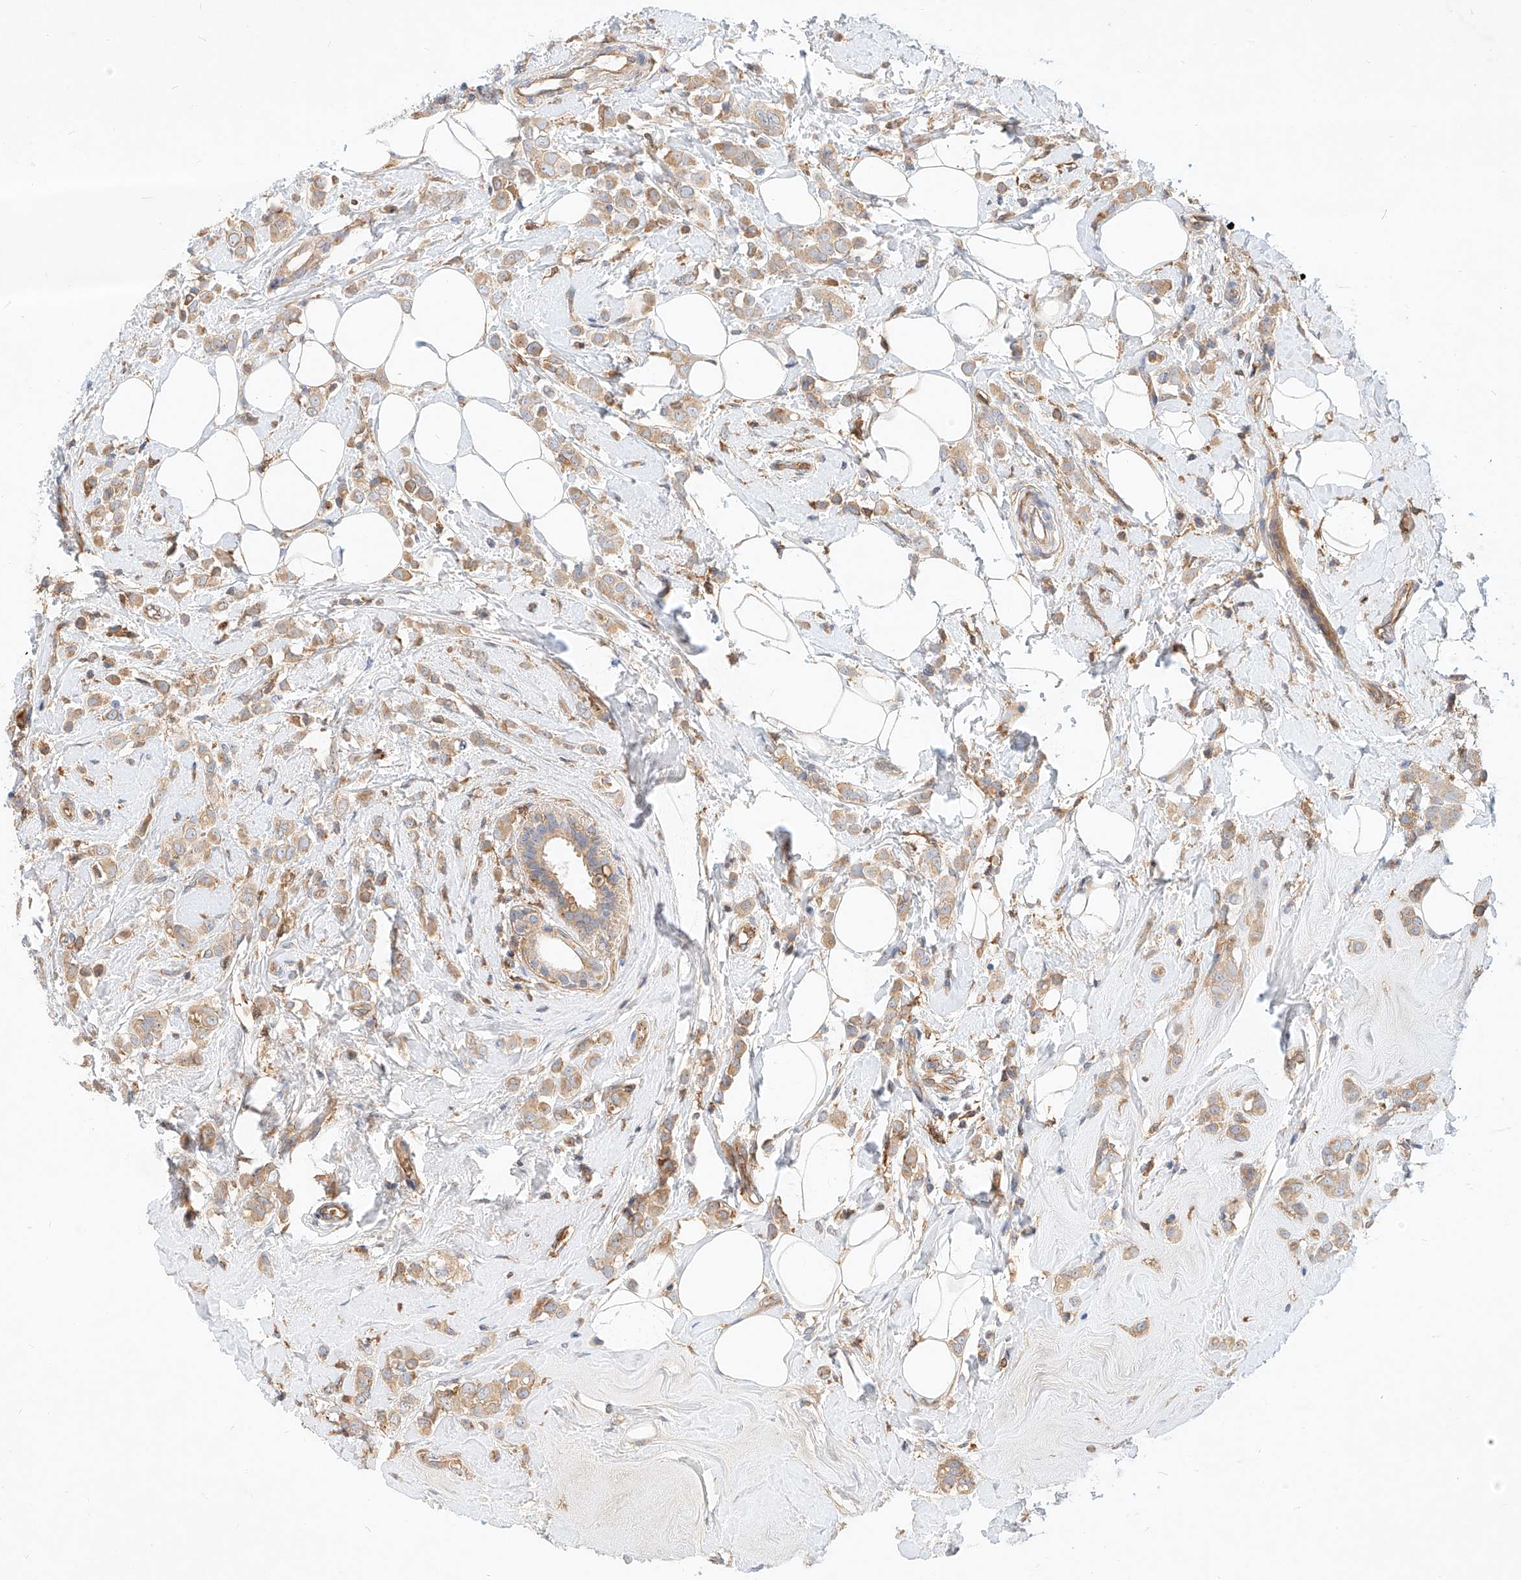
{"staining": {"intensity": "weak", "quantity": ">75%", "location": "cytoplasmic/membranous"}, "tissue": "breast cancer", "cell_type": "Tumor cells", "image_type": "cancer", "snomed": [{"axis": "morphology", "description": "Lobular carcinoma"}, {"axis": "topography", "description": "Breast"}], "caption": "Immunohistochemistry (IHC) of lobular carcinoma (breast) shows low levels of weak cytoplasmic/membranous positivity in approximately >75% of tumor cells. Immunohistochemistry stains the protein in brown and the nuclei are stained blue.", "gene": "NFAM1", "patient": {"sex": "female", "age": 47}}